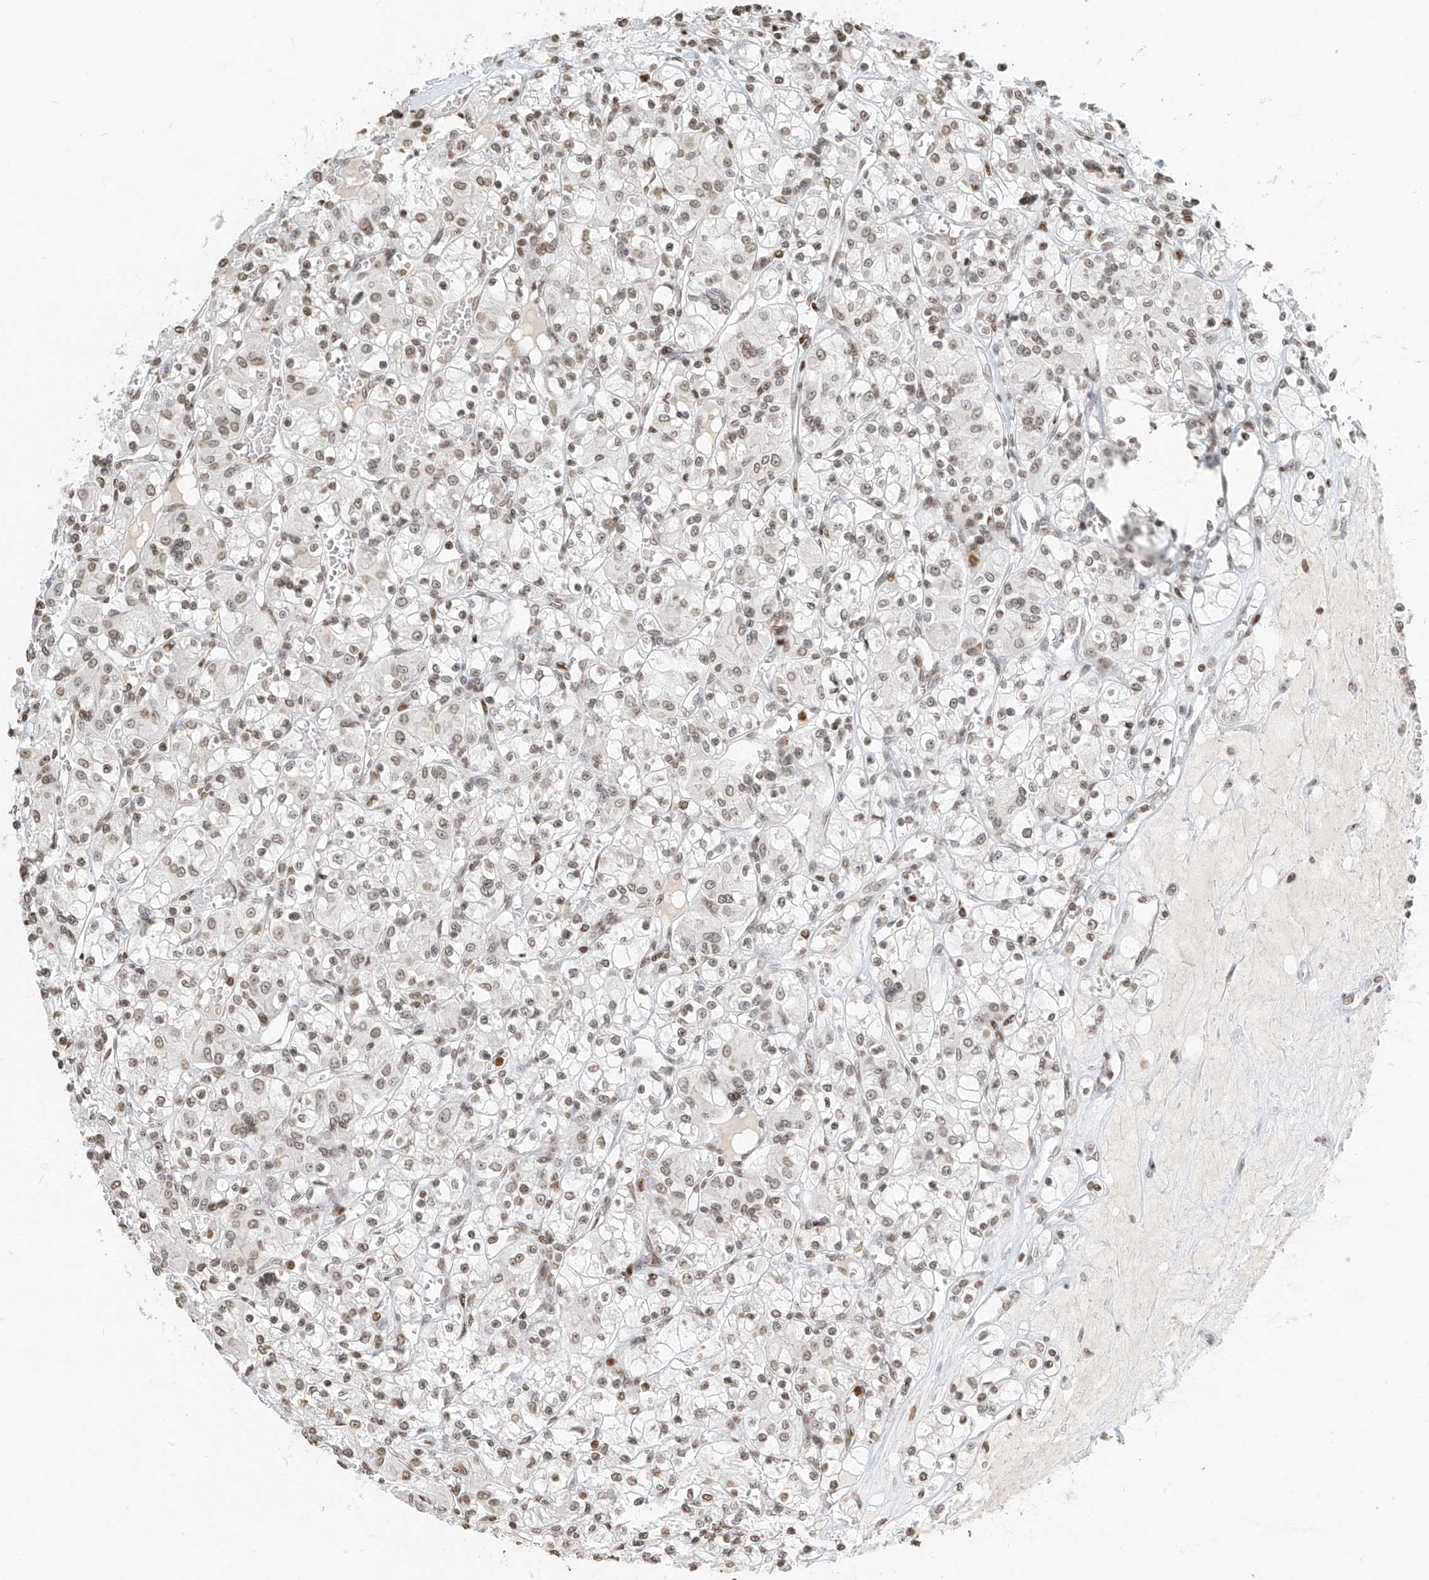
{"staining": {"intensity": "moderate", "quantity": ">75%", "location": "nuclear"}, "tissue": "renal cancer", "cell_type": "Tumor cells", "image_type": "cancer", "snomed": [{"axis": "morphology", "description": "Adenocarcinoma, NOS"}, {"axis": "topography", "description": "Kidney"}], "caption": "Immunohistochemistry (IHC) of adenocarcinoma (renal) displays medium levels of moderate nuclear positivity in about >75% of tumor cells.", "gene": "C17orf58", "patient": {"sex": "female", "age": 59}}